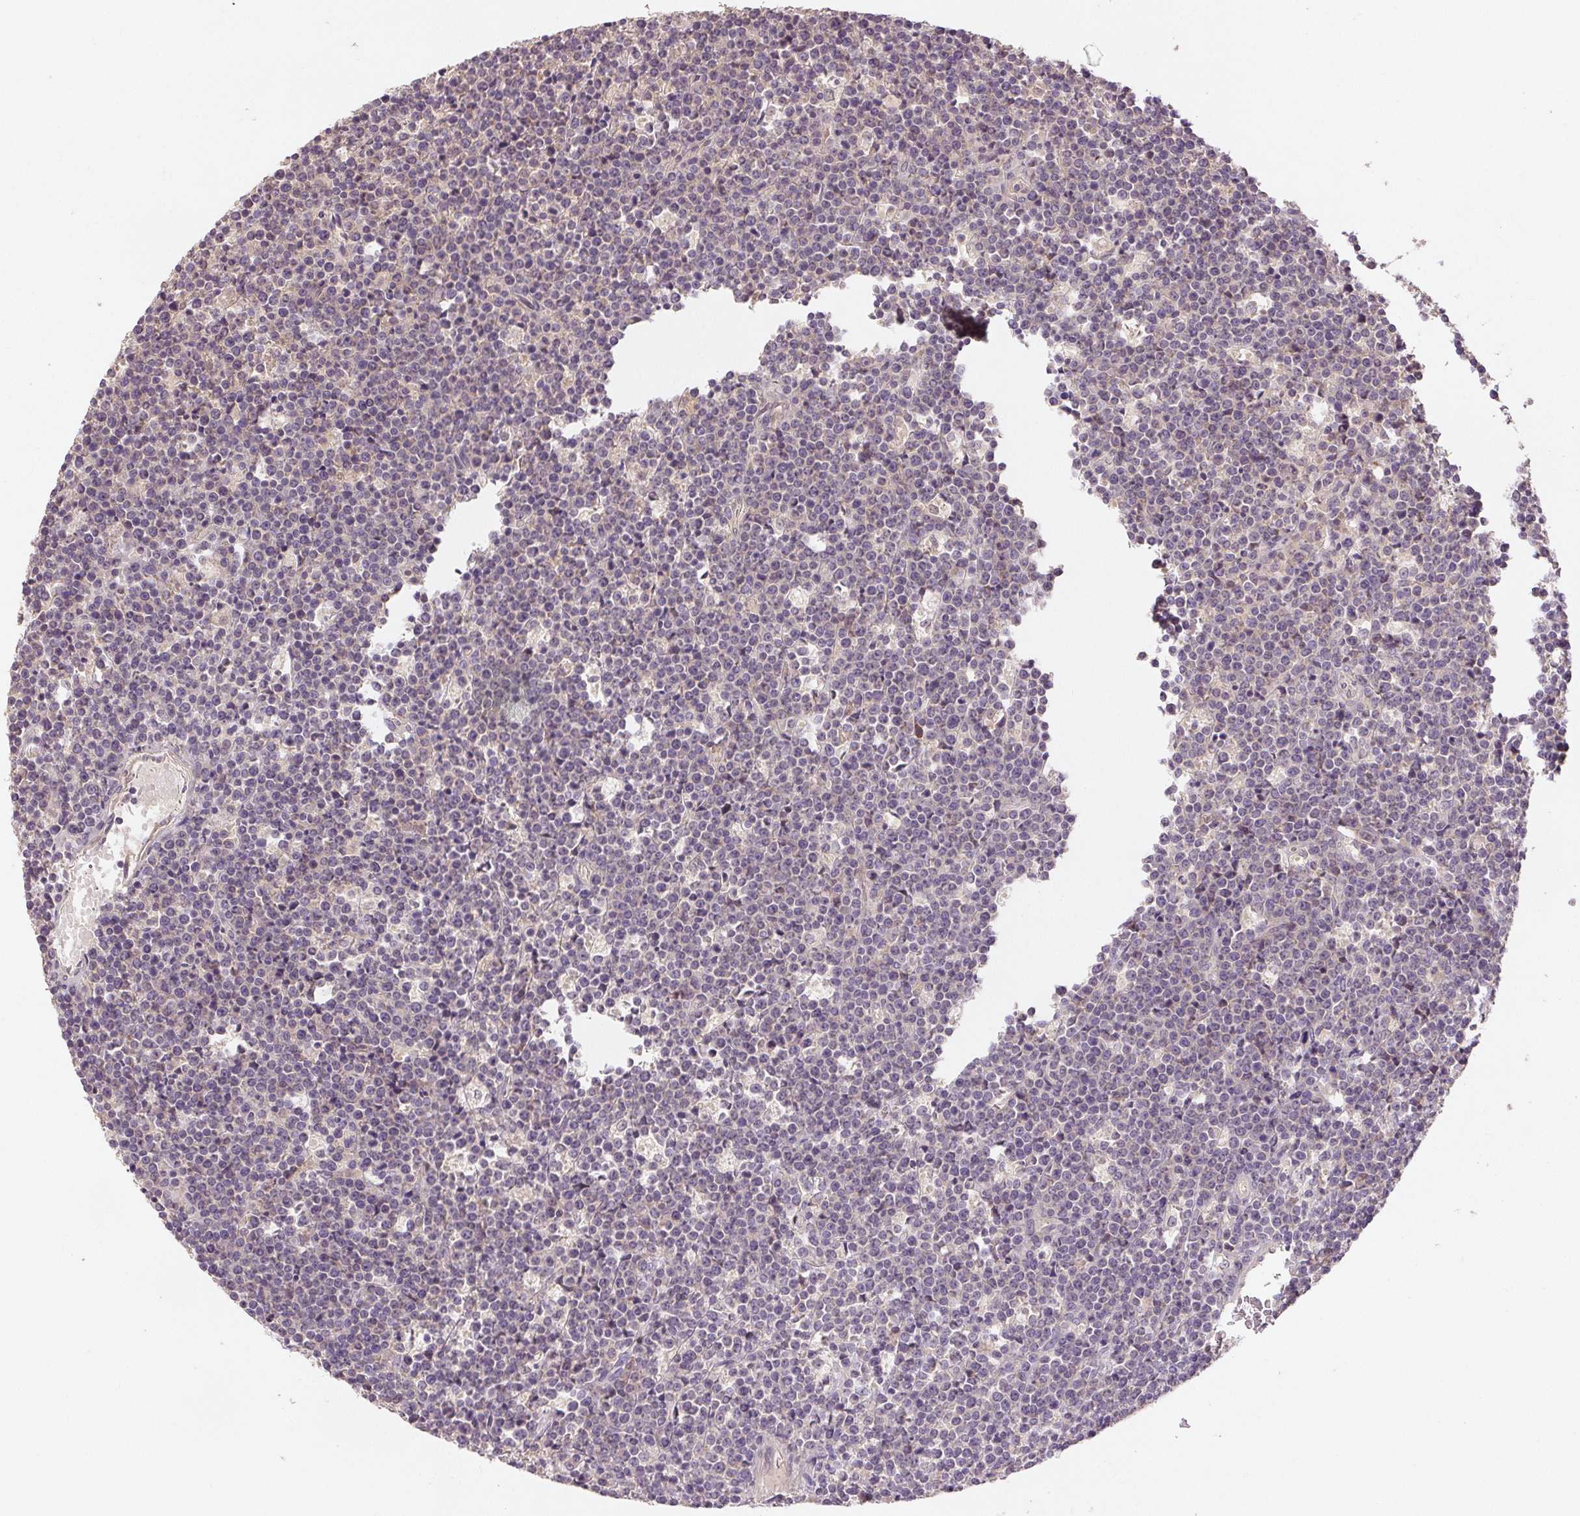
{"staining": {"intensity": "negative", "quantity": "none", "location": "none"}, "tissue": "lymphoma", "cell_type": "Tumor cells", "image_type": "cancer", "snomed": [{"axis": "morphology", "description": "Malignant lymphoma, non-Hodgkin's type, High grade"}, {"axis": "topography", "description": "Ovary"}], "caption": "There is no significant positivity in tumor cells of lymphoma.", "gene": "YIF1B", "patient": {"sex": "female", "age": 56}}